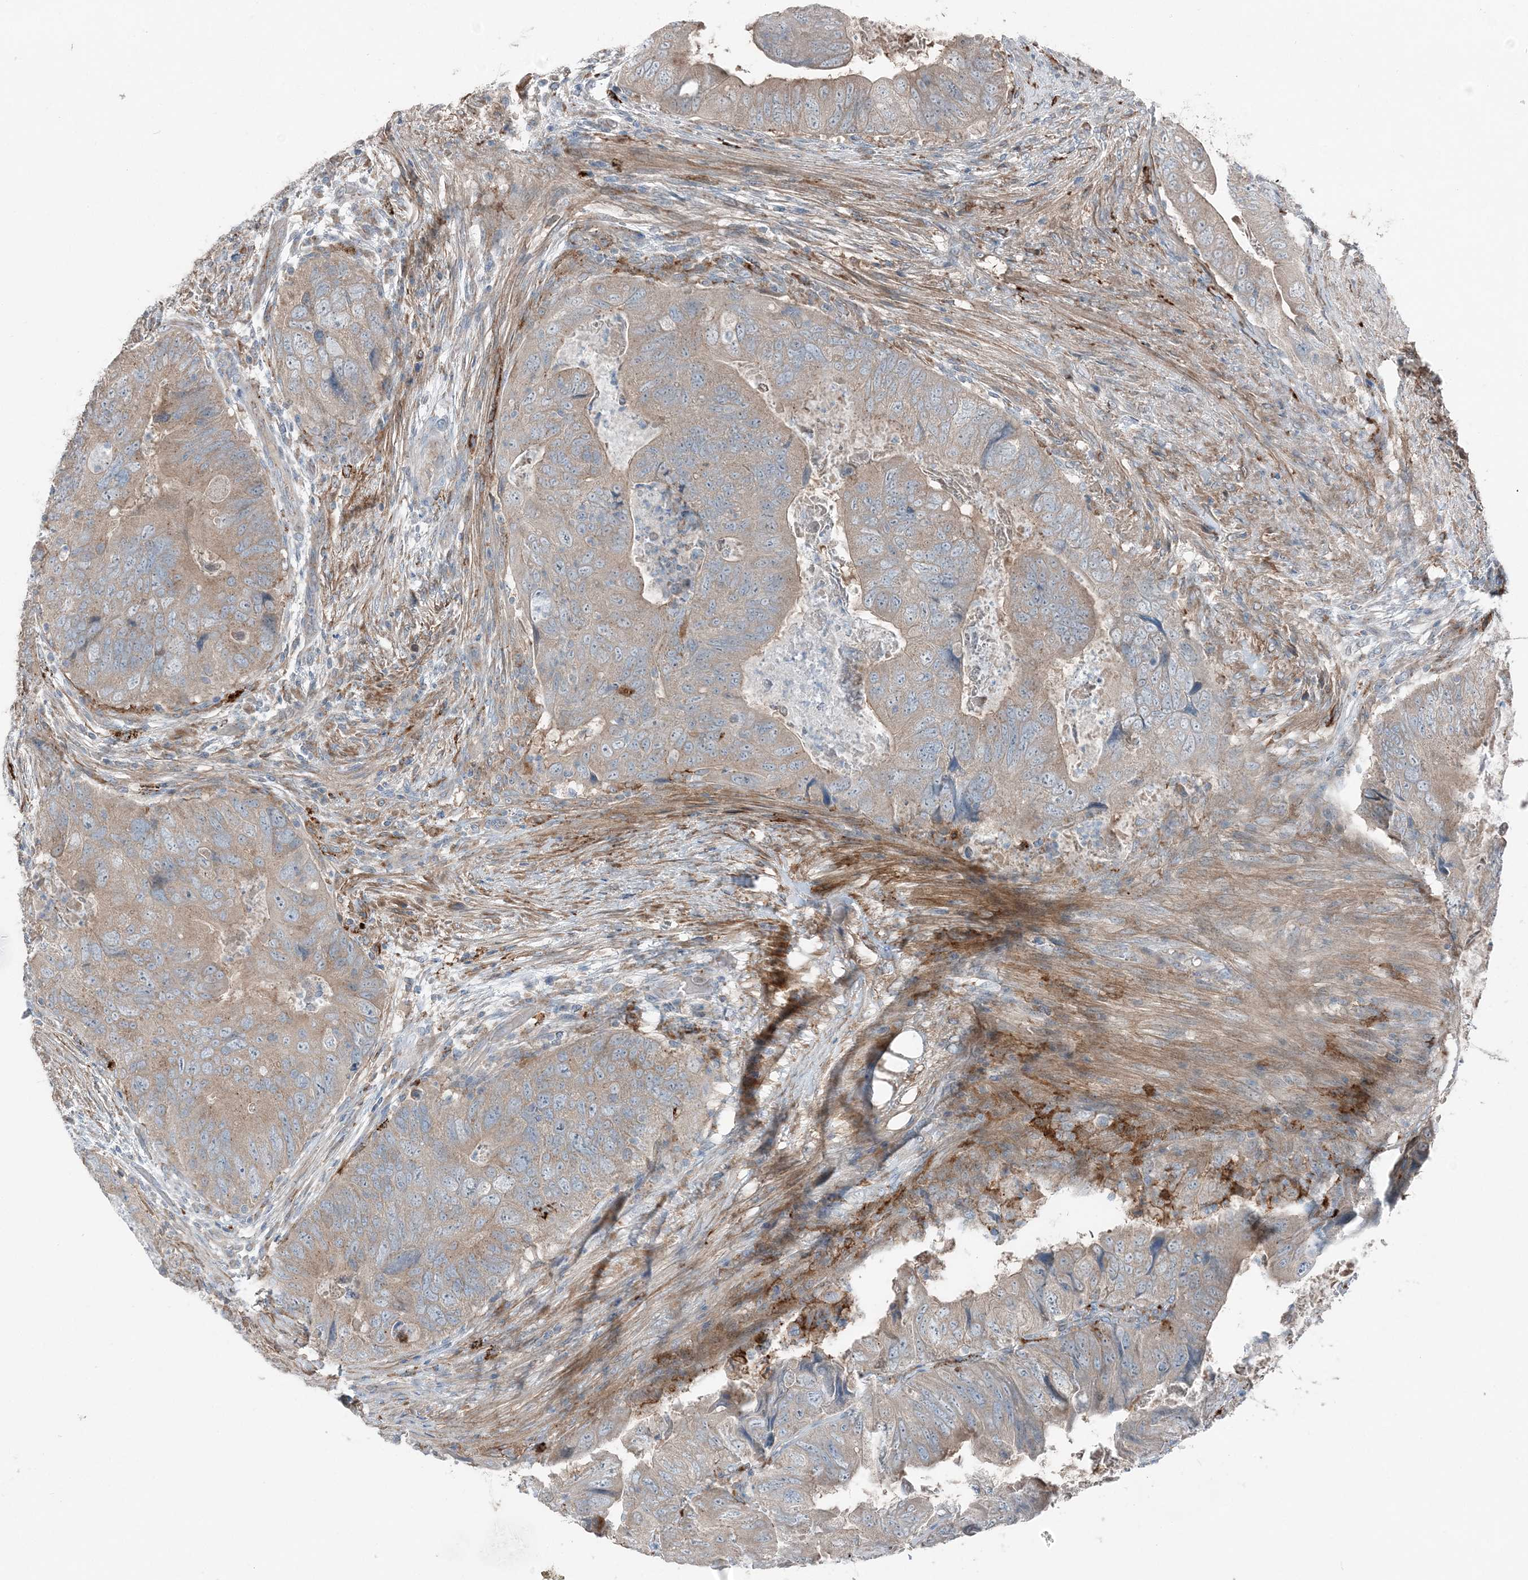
{"staining": {"intensity": "weak", "quantity": ">75%", "location": "cytoplasmic/membranous"}, "tissue": "colorectal cancer", "cell_type": "Tumor cells", "image_type": "cancer", "snomed": [{"axis": "morphology", "description": "Adenocarcinoma, NOS"}, {"axis": "topography", "description": "Rectum"}], "caption": "Human colorectal cancer stained for a protein (brown) displays weak cytoplasmic/membranous positive staining in approximately >75% of tumor cells.", "gene": "KY", "patient": {"sex": "male", "age": 63}}